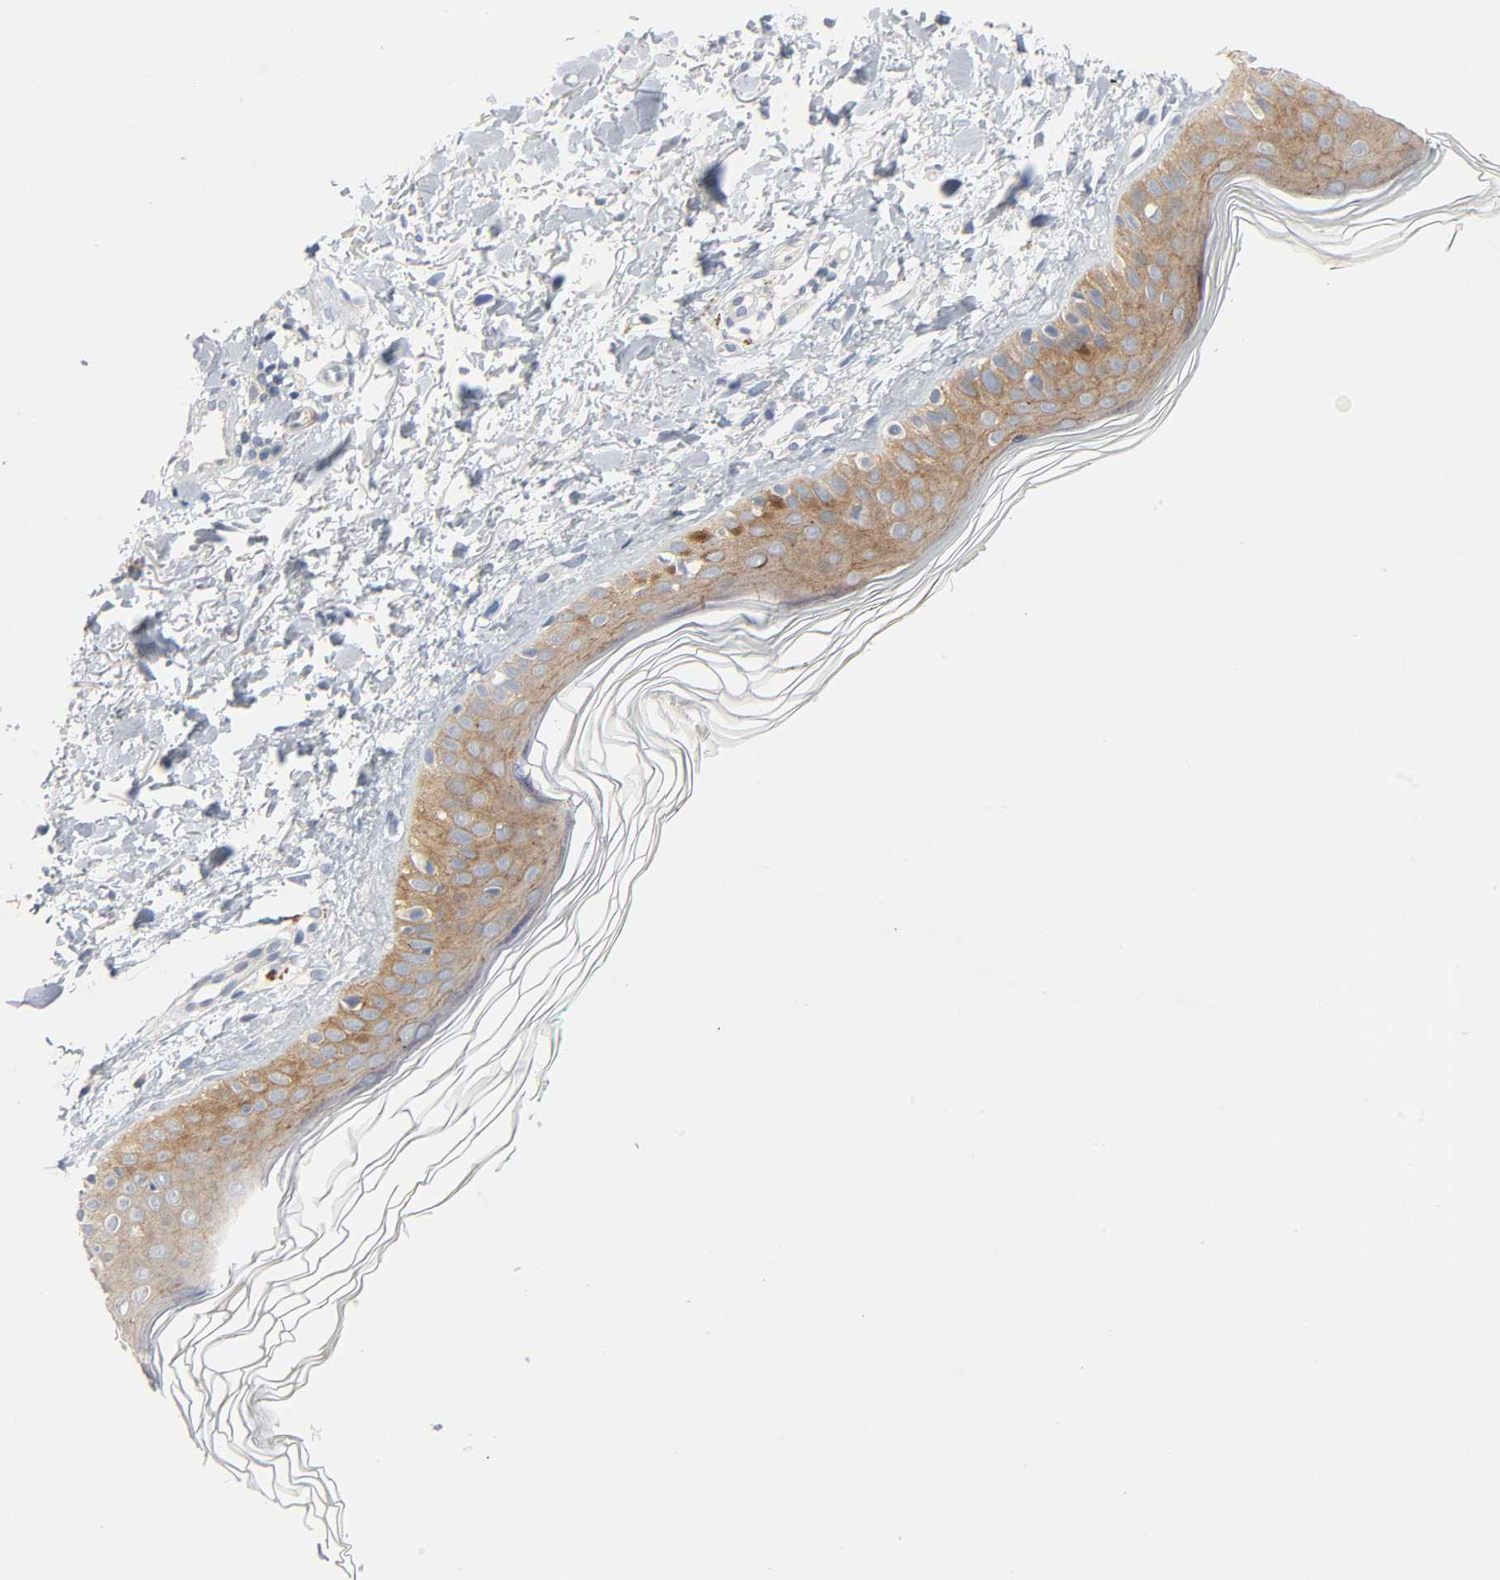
{"staining": {"intensity": "negative", "quantity": "none", "location": "none"}, "tissue": "skin", "cell_type": "Fibroblasts", "image_type": "normal", "snomed": [{"axis": "morphology", "description": "Normal tissue, NOS"}, {"axis": "topography", "description": "Skin"}], "caption": "High magnification brightfield microscopy of benign skin stained with DAB (brown) and counterstained with hematoxylin (blue): fibroblasts show no significant staining. (DAB (3,3'-diaminobenzidine) IHC visualized using brightfield microscopy, high magnification).", "gene": "ARPC1A", "patient": {"sex": "male", "age": 71}}